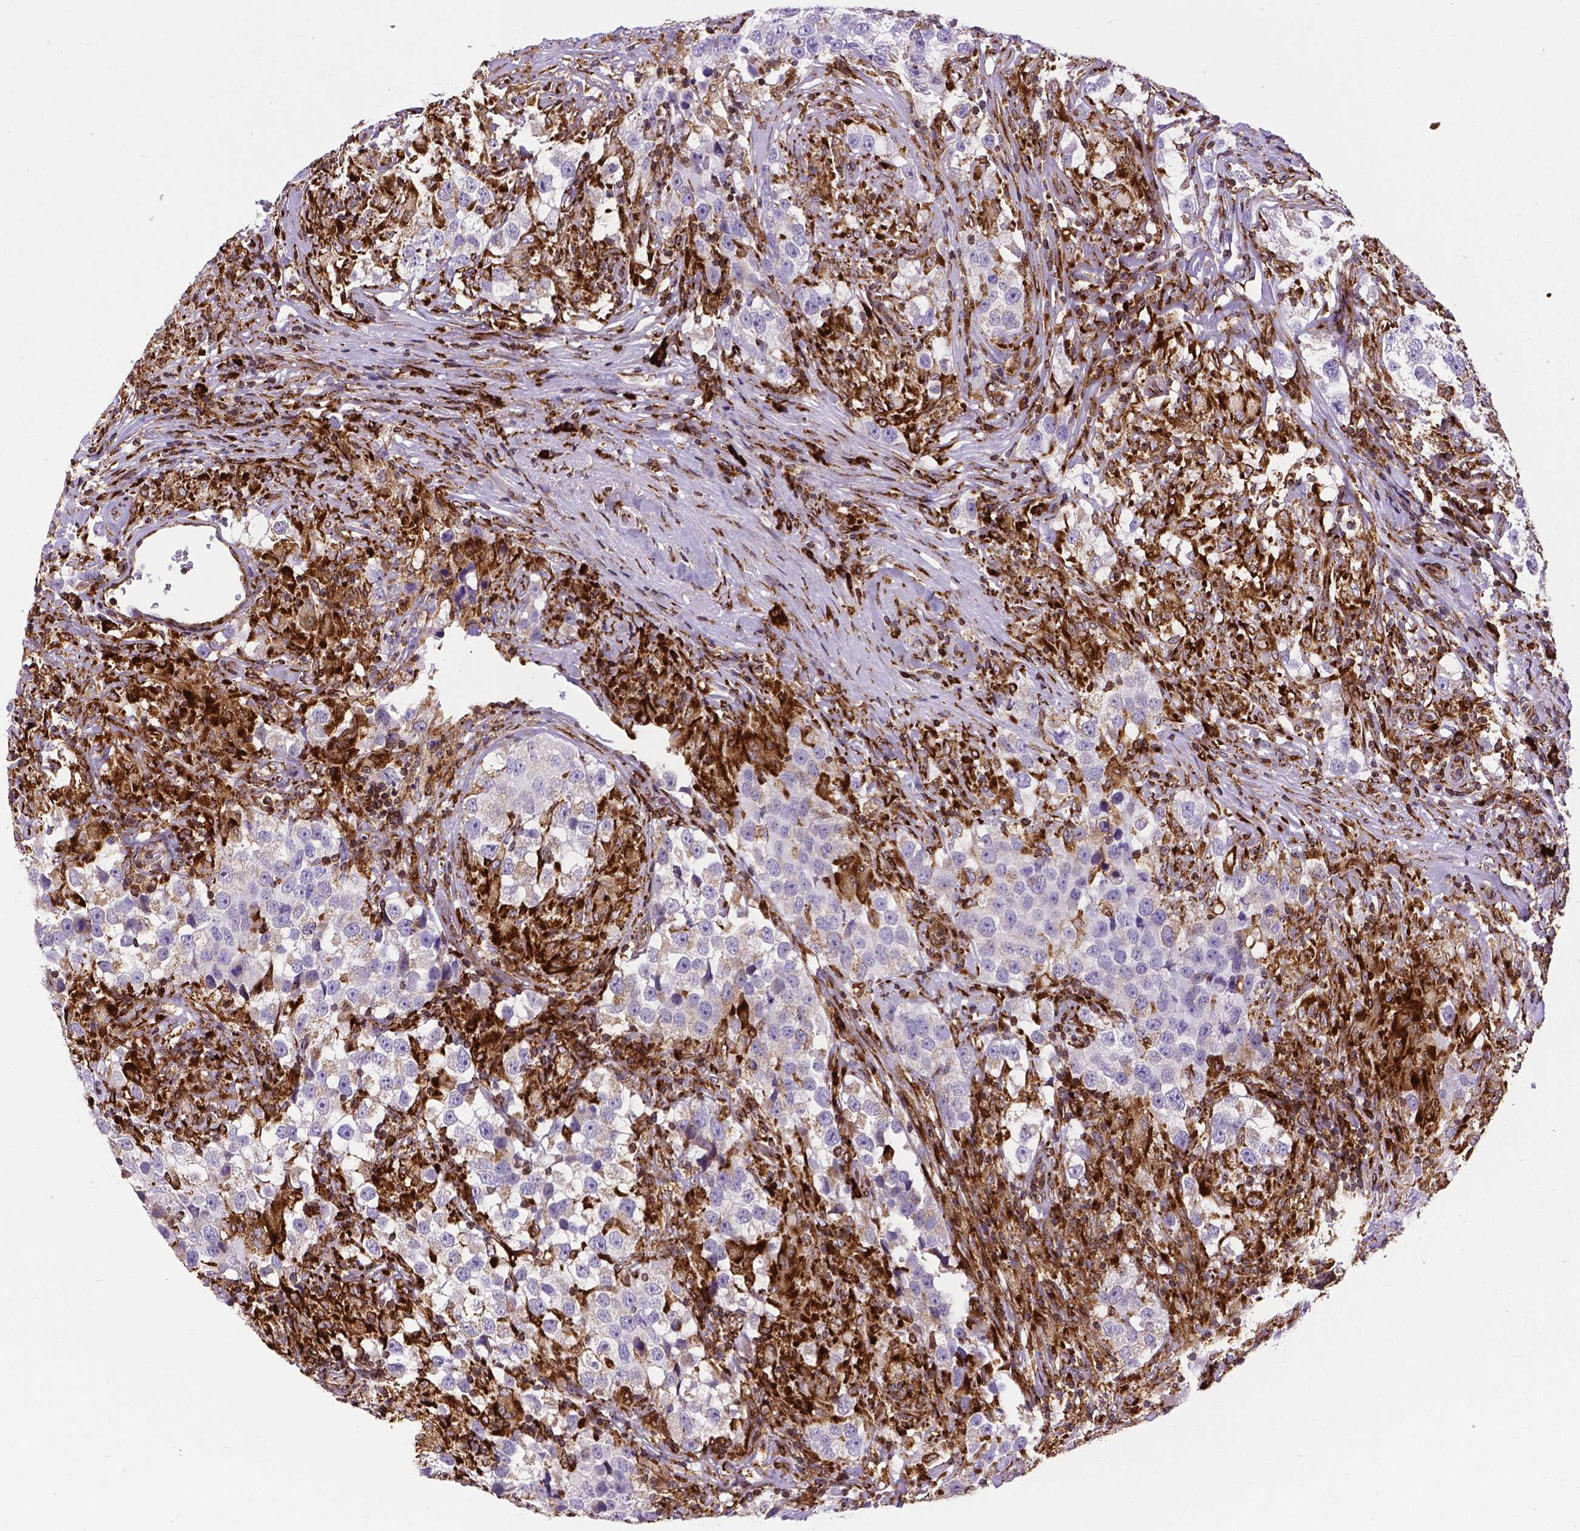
{"staining": {"intensity": "negative", "quantity": "none", "location": "none"}, "tissue": "testis cancer", "cell_type": "Tumor cells", "image_type": "cancer", "snomed": [{"axis": "morphology", "description": "Seminoma, NOS"}, {"axis": "topography", "description": "Testis"}], "caption": "Immunohistochemical staining of human testis cancer (seminoma) shows no significant expression in tumor cells. (Brightfield microscopy of DAB (3,3'-diaminobenzidine) immunohistochemistry at high magnification).", "gene": "MTDH", "patient": {"sex": "male", "age": 46}}